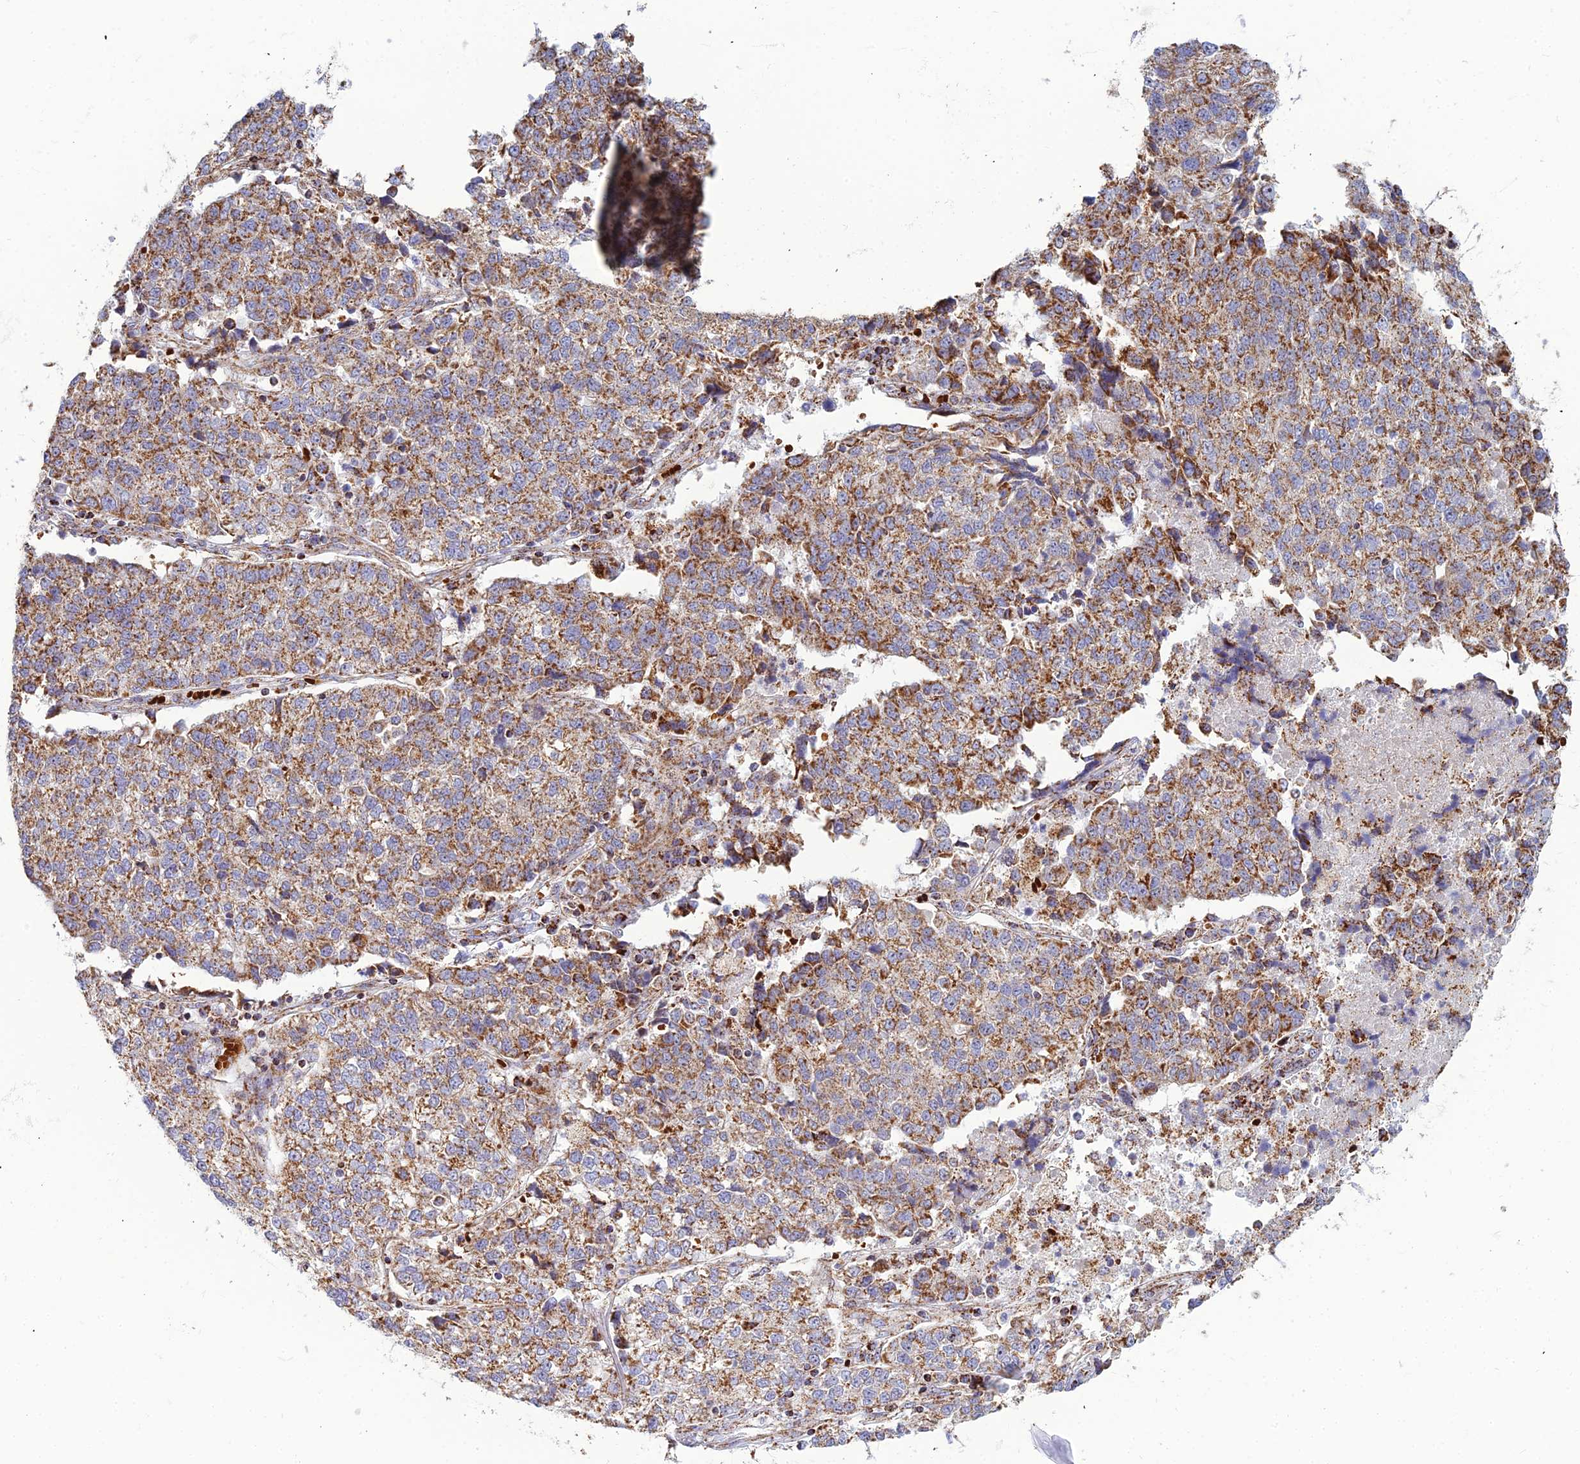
{"staining": {"intensity": "moderate", "quantity": ">75%", "location": "cytoplasmic/membranous"}, "tissue": "lung cancer", "cell_type": "Tumor cells", "image_type": "cancer", "snomed": [{"axis": "morphology", "description": "Adenocarcinoma, NOS"}, {"axis": "topography", "description": "Lung"}], "caption": "Immunohistochemistry (IHC) image of neoplastic tissue: lung cancer (adenocarcinoma) stained using immunohistochemistry (IHC) reveals medium levels of moderate protein expression localized specifically in the cytoplasmic/membranous of tumor cells, appearing as a cytoplasmic/membranous brown color.", "gene": "SLC35F4", "patient": {"sex": "male", "age": 49}}